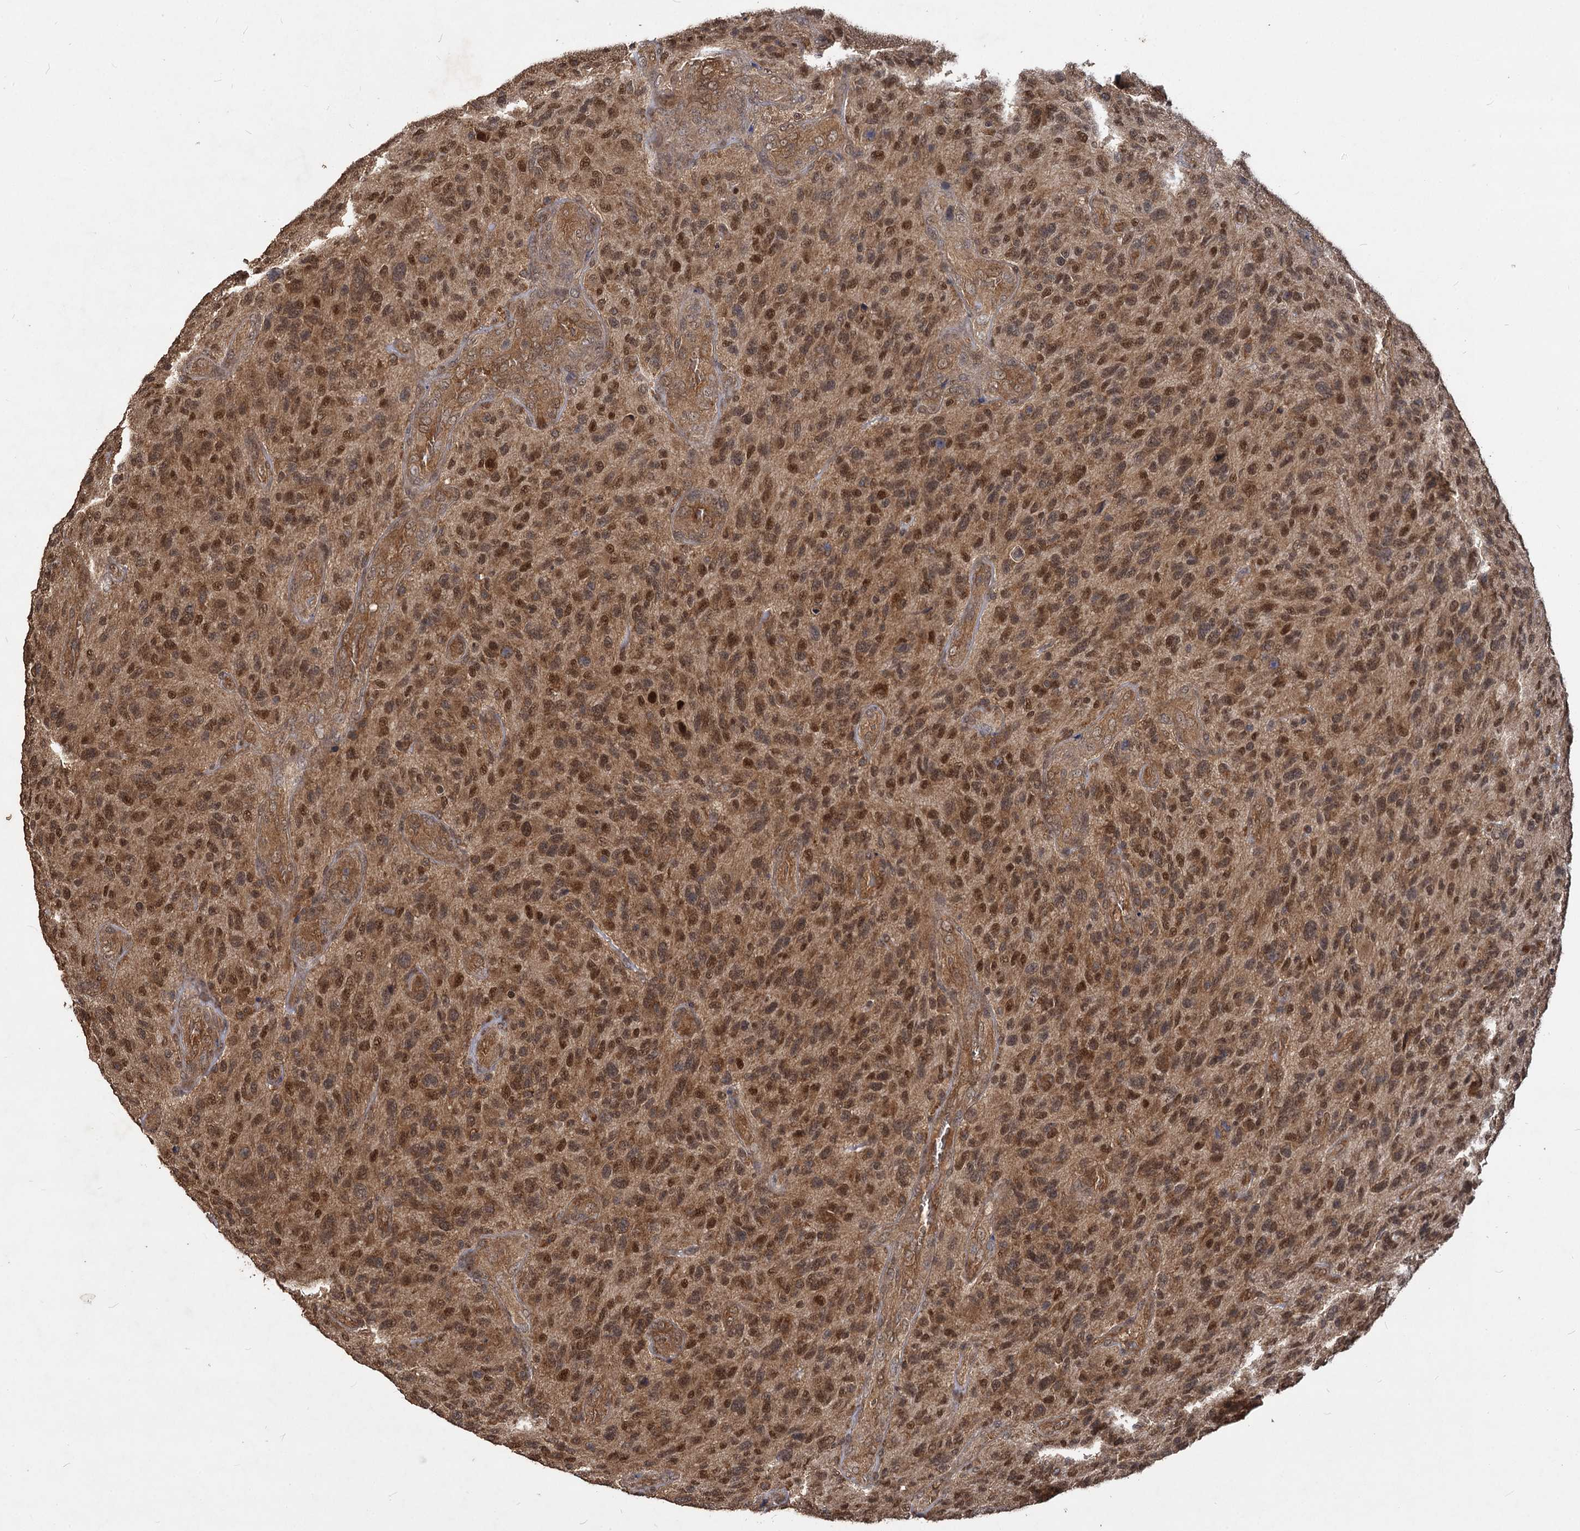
{"staining": {"intensity": "moderate", "quantity": ">75%", "location": "cytoplasmic/membranous,nuclear"}, "tissue": "glioma", "cell_type": "Tumor cells", "image_type": "cancer", "snomed": [{"axis": "morphology", "description": "Glioma, malignant, High grade"}, {"axis": "topography", "description": "Brain"}], "caption": "Malignant high-grade glioma stained for a protein (brown) reveals moderate cytoplasmic/membranous and nuclear positive expression in approximately >75% of tumor cells.", "gene": "VPS51", "patient": {"sex": "male", "age": 47}}